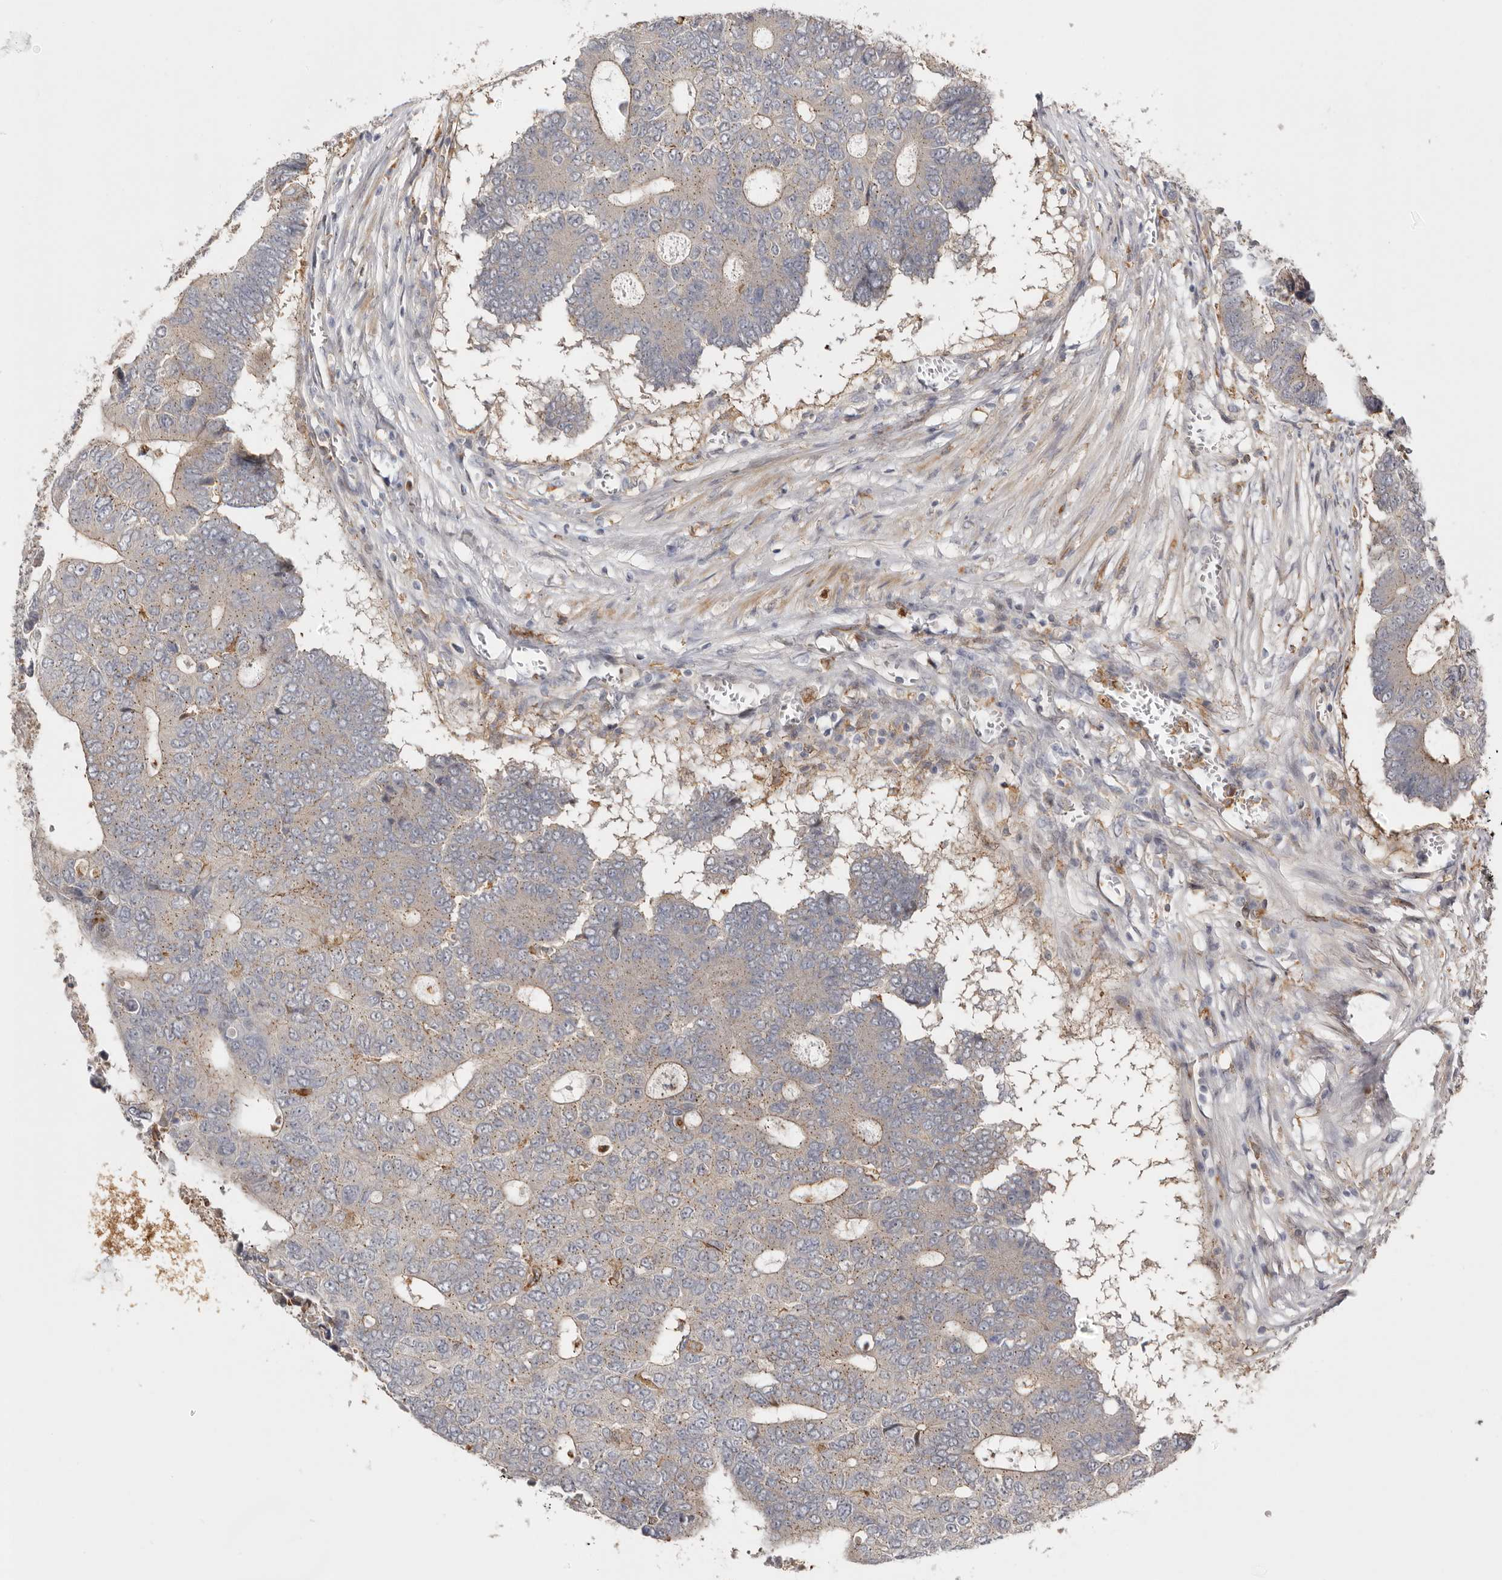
{"staining": {"intensity": "weak", "quantity": "<25%", "location": "cytoplasmic/membranous"}, "tissue": "colorectal cancer", "cell_type": "Tumor cells", "image_type": "cancer", "snomed": [{"axis": "morphology", "description": "Adenocarcinoma, NOS"}, {"axis": "topography", "description": "Colon"}], "caption": "Tumor cells show no significant staining in colorectal adenocarcinoma. (DAB (3,3'-diaminobenzidine) immunohistochemistry (IHC) with hematoxylin counter stain).", "gene": "MSRB2", "patient": {"sex": "male", "age": 87}}